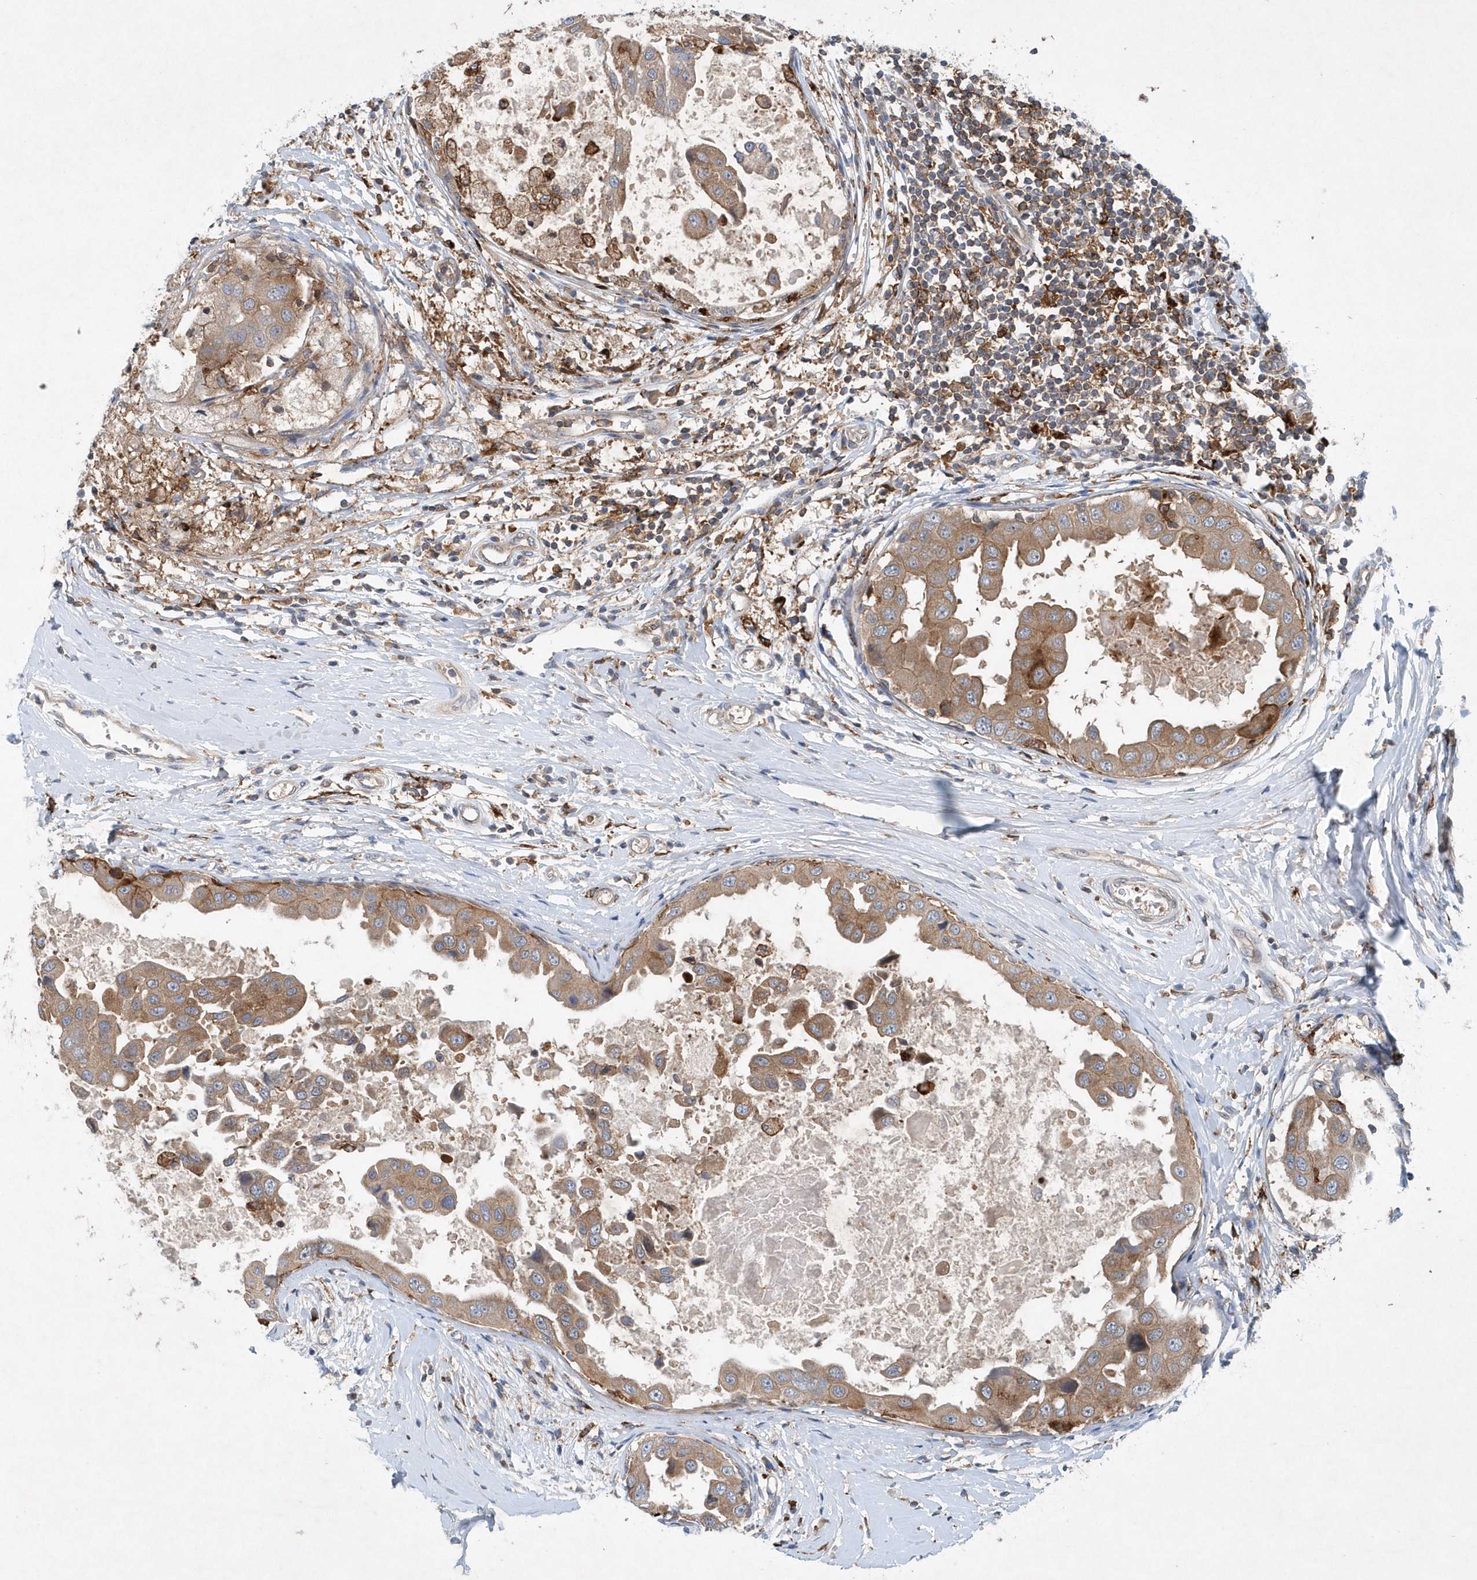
{"staining": {"intensity": "moderate", "quantity": ">75%", "location": "cytoplasmic/membranous"}, "tissue": "breast cancer", "cell_type": "Tumor cells", "image_type": "cancer", "snomed": [{"axis": "morphology", "description": "Duct carcinoma"}, {"axis": "topography", "description": "Breast"}], "caption": "Breast intraductal carcinoma tissue reveals moderate cytoplasmic/membranous staining in about >75% of tumor cells, visualized by immunohistochemistry. (DAB = brown stain, brightfield microscopy at high magnification).", "gene": "P2RY10", "patient": {"sex": "female", "age": 27}}